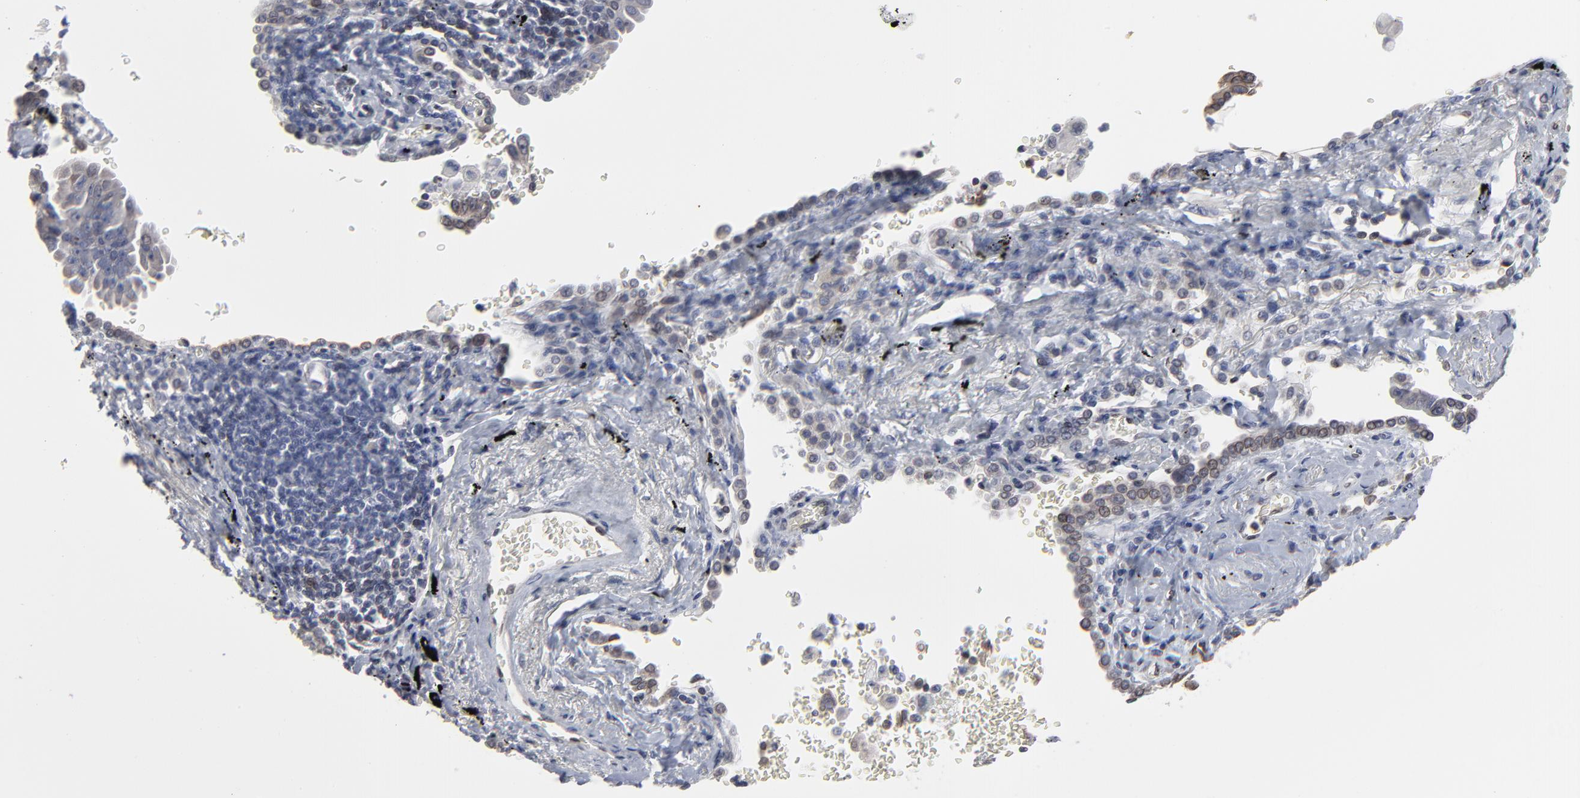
{"staining": {"intensity": "weak", "quantity": ">75%", "location": "cytoplasmic/membranous,nuclear"}, "tissue": "lung cancer", "cell_type": "Tumor cells", "image_type": "cancer", "snomed": [{"axis": "morphology", "description": "Adenocarcinoma, NOS"}, {"axis": "topography", "description": "Lung"}], "caption": "Approximately >75% of tumor cells in human adenocarcinoma (lung) display weak cytoplasmic/membranous and nuclear protein positivity as visualized by brown immunohistochemical staining.", "gene": "SYNE2", "patient": {"sex": "female", "age": 64}}